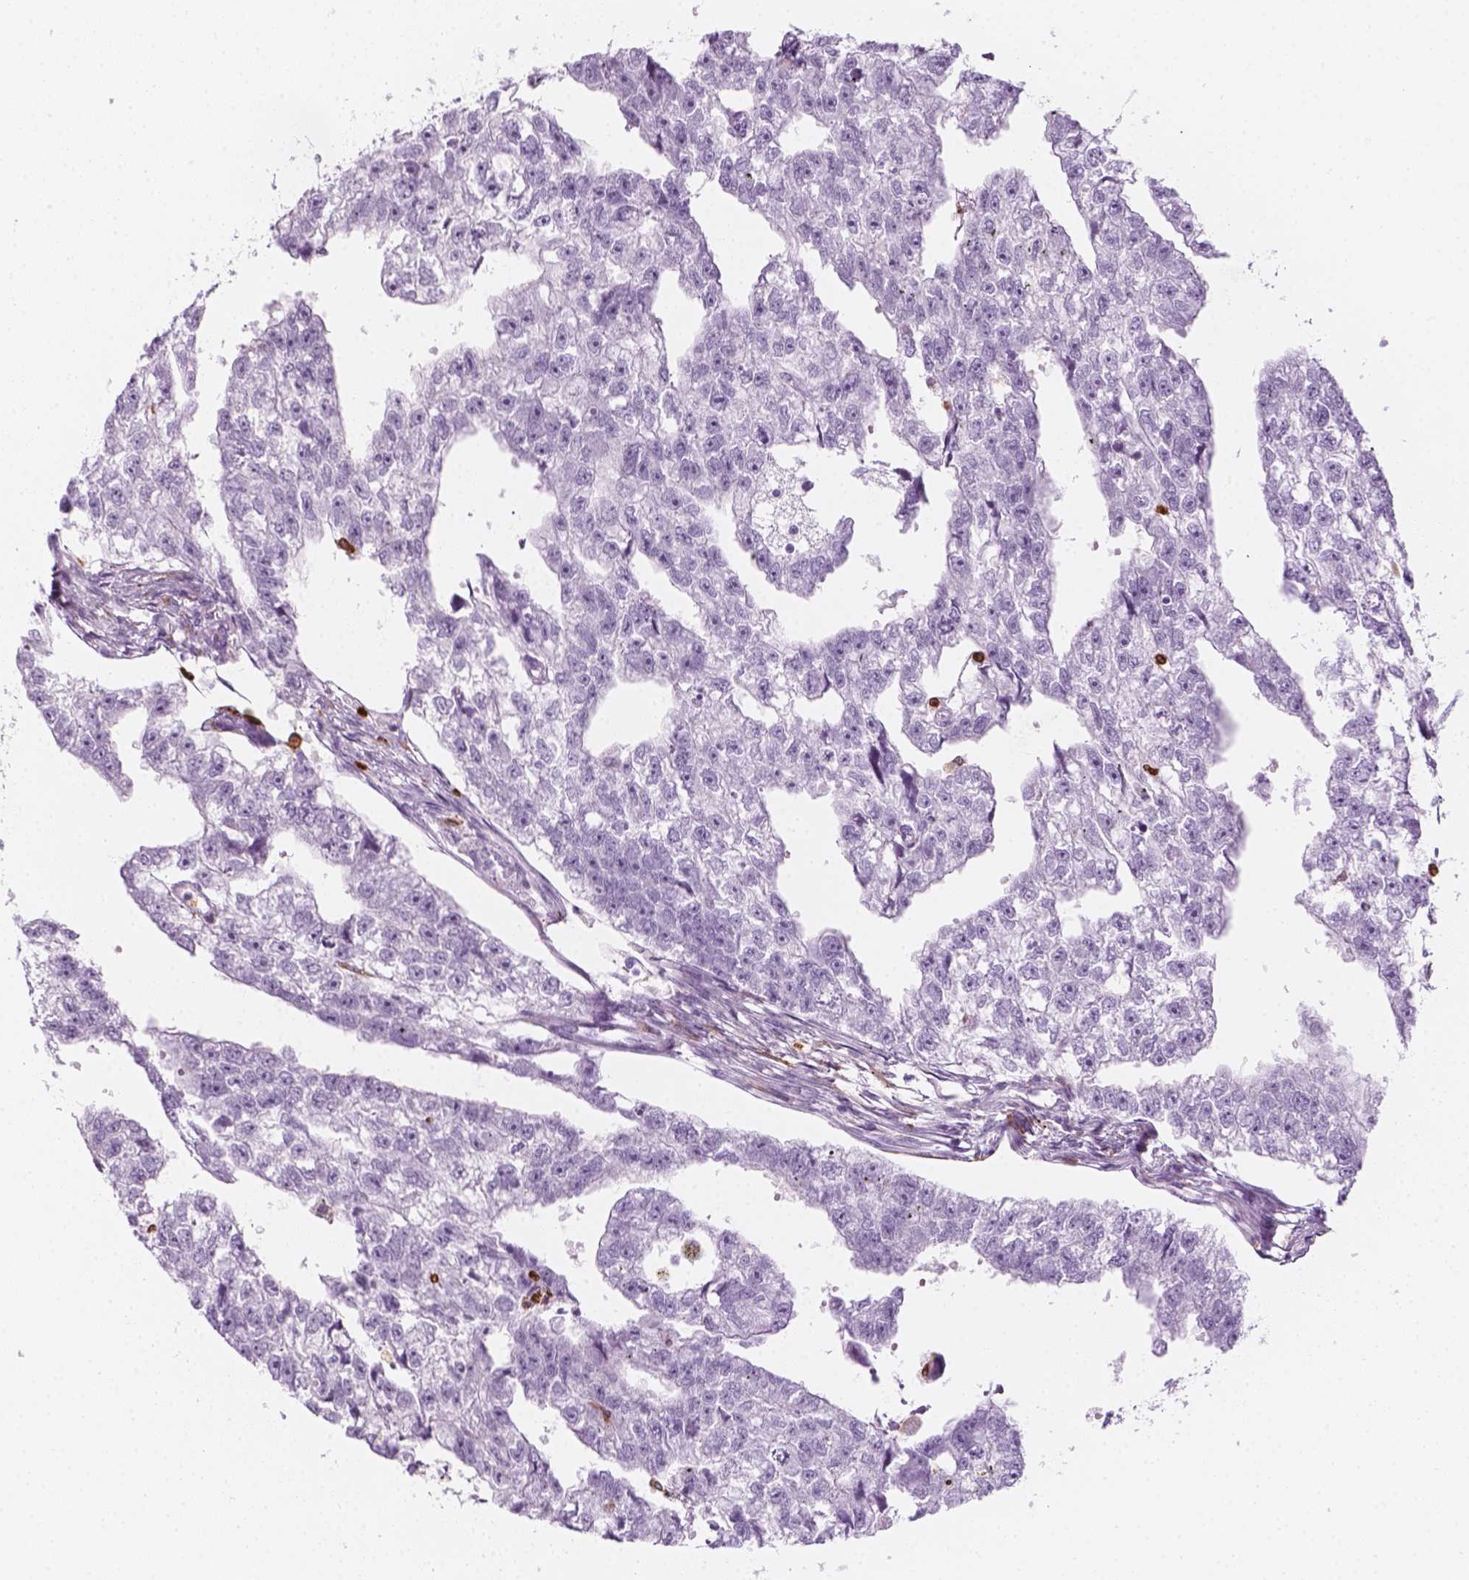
{"staining": {"intensity": "negative", "quantity": "none", "location": "none"}, "tissue": "testis cancer", "cell_type": "Tumor cells", "image_type": "cancer", "snomed": [{"axis": "morphology", "description": "Carcinoma, Embryonal, NOS"}, {"axis": "morphology", "description": "Teratoma, malignant, NOS"}, {"axis": "topography", "description": "Testis"}], "caption": "Testis cancer was stained to show a protein in brown. There is no significant staining in tumor cells. (Stains: DAB (3,3'-diaminobenzidine) immunohistochemistry with hematoxylin counter stain, Microscopy: brightfield microscopy at high magnification).", "gene": "CES1", "patient": {"sex": "male", "age": 44}}